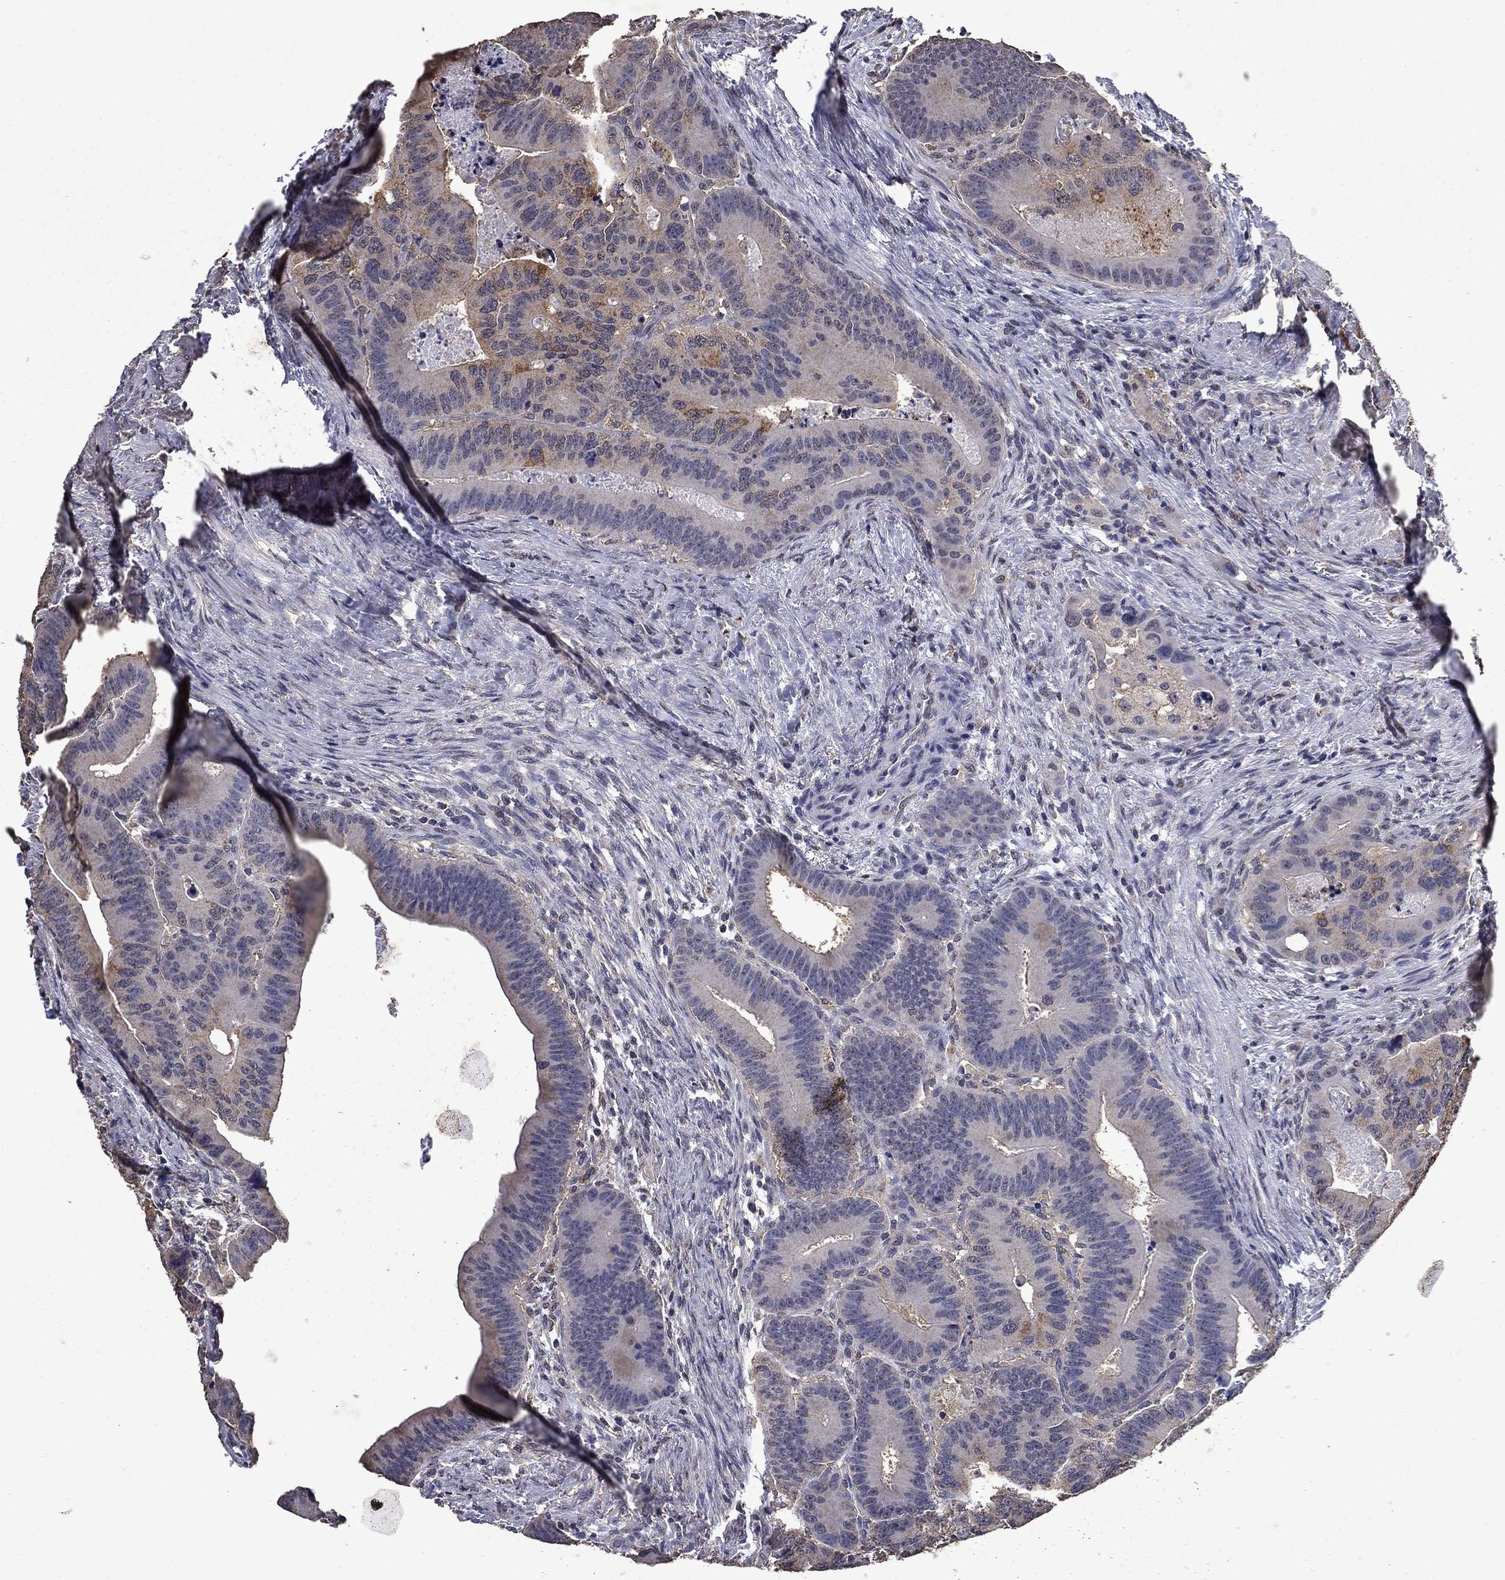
{"staining": {"intensity": "negative", "quantity": "none", "location": "none"}, "tissue": "colorectal cancer", "cell_type": "Tumor cells", "image_type": "cancer", "snomed": [{"axis": "morphology", "description": "Adenocarcinoma, NOS"}, {"axis": "topography", "description": "Rectum"}], "caption": "The immunohistochemistry (IHC) photomicrograph has no significant staining in tumor cells of colorectal cancer tissue.", "gene": "MFAP3L", "patient": {"sex": "male", "age": 64}}